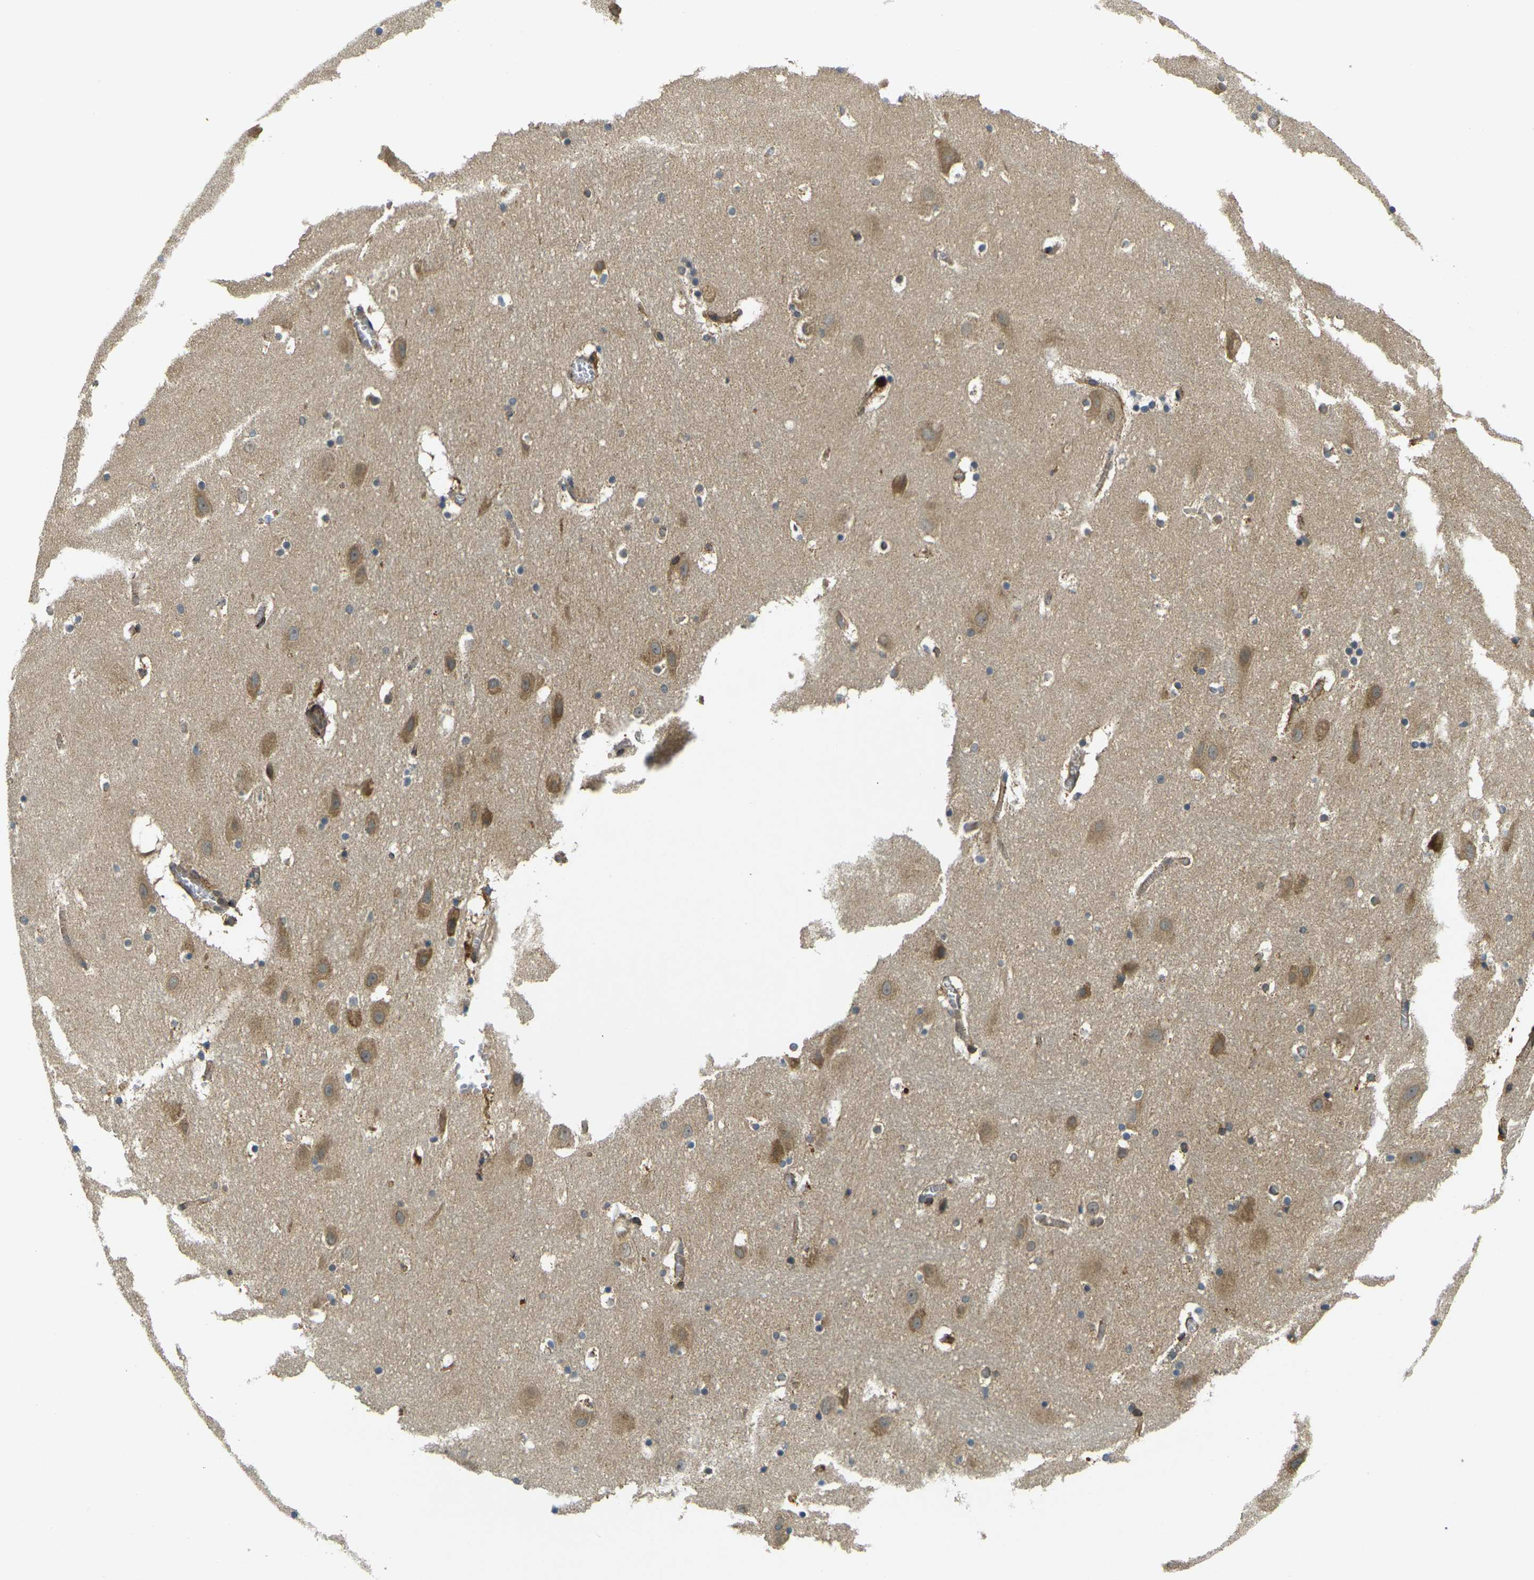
{"staining": {"intensity": "moderate", "quantity": "<25%", "location": "cytoplasmic/membranous"}, "tissue": "hippocampus", "cell_type": "Glial cells", "image_type": "normal", "snomed": [{"axis": "morphology", "description": "Normal tissue, NOS"}, {"axis": "topography", "description": "Hippocampus"}], "caption": "Protein positivity by IHC exhibits moderate cytoplasmic/membranous staining in approximately <25% of glial cells in benign hippocampus.", "gene": "FUT11", "patient": {"sex": "male", "age": 45}}